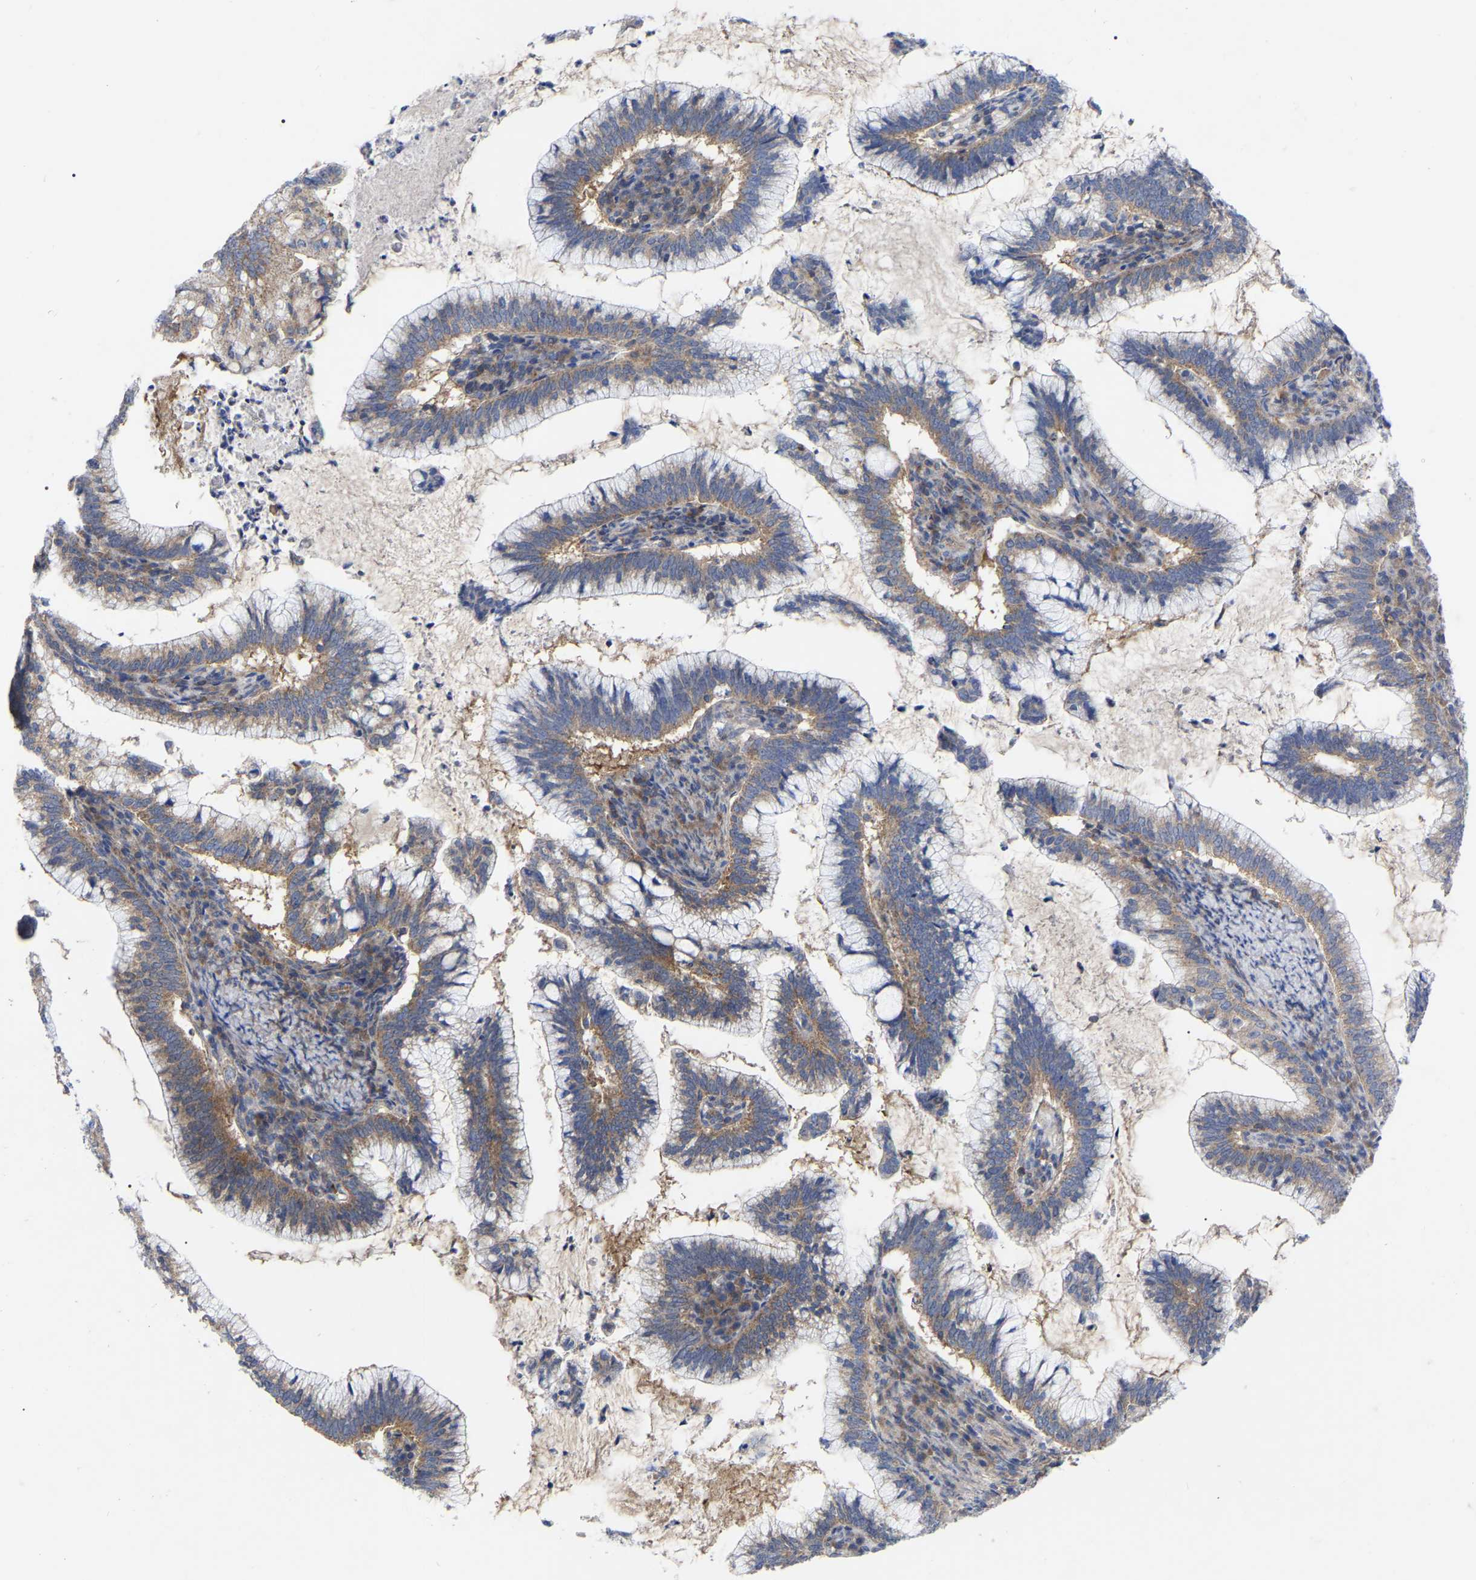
{"staining": {"intensity": "weak", "quantity": "25%-75%", "location": "cytoplasmic/membranous"}, "tissue": "cervical cancer", "cell_type": "Tumor cells", "image_type": "cancer", "snomed": [{"axis": "morphology", "description": "Adenocarcinoma, NOS"}, {"axis": "topography", "description": "Cervix"}], "caption": "Cervical adenocarcinoma tissue demonstrates weak cytoplasmic/membranous staining in approximately 25%-75% of tumor cells, visualized by immunohistochemistry. The staining was performed using DAB, with brown indicating positive protein expression. Nuclei are stained blue with hematoxylin.", "gene": "TCP1", "patient": {"sex": "female", "age": 36}}